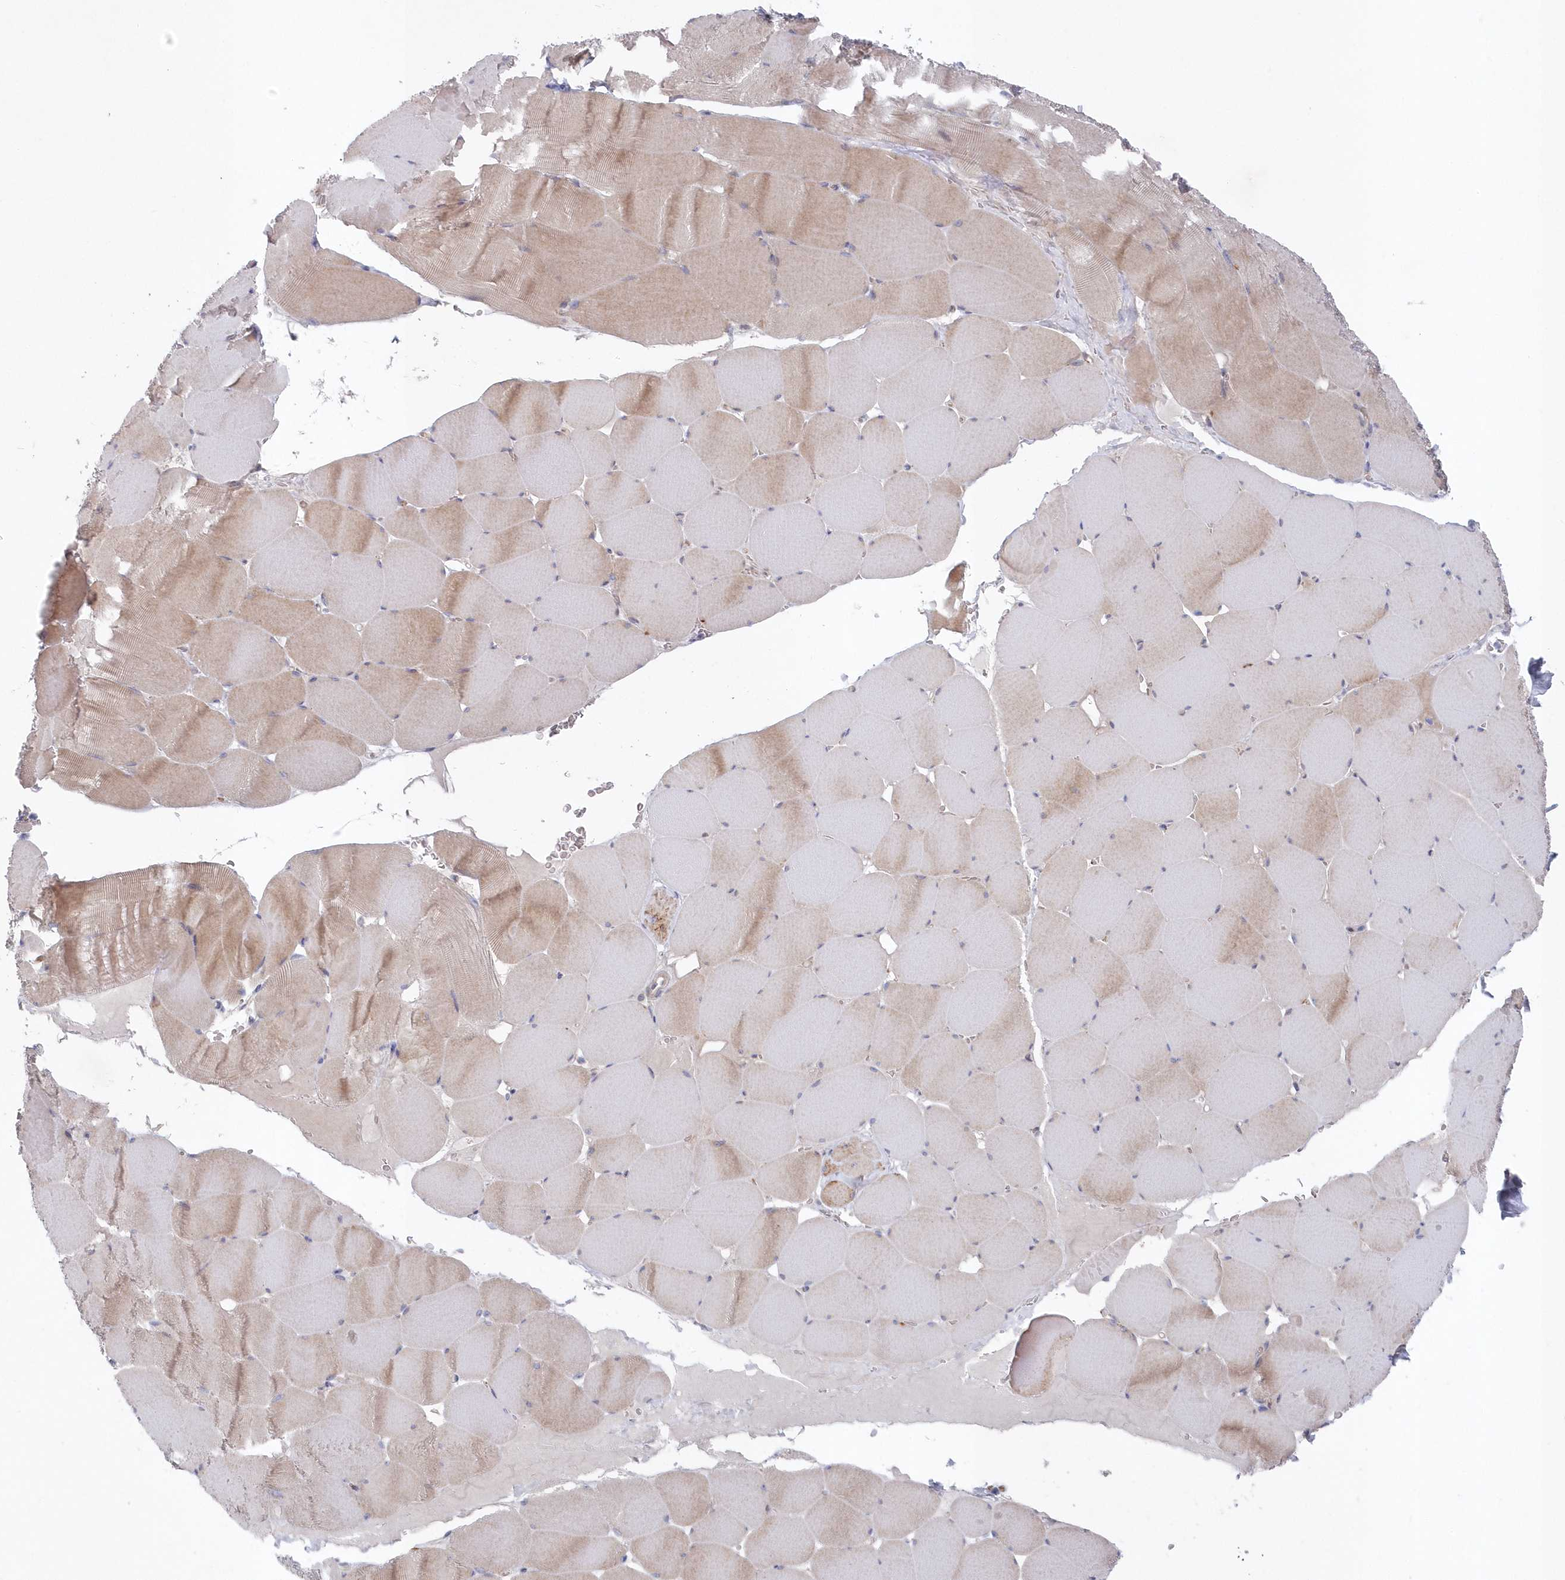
{"staining": {"intensity": "weak", "quantity": "25%-75%", "location": "cytoplasmic/membranous"}, "tissue": "skeletal muscle", "cell_type": "Myocytes", "image_type": "normal", "snomed": [{"axis": "morphology", "description": "Normal tissue, NOS"}, {"axis": "topography", "description": "Skeletal muscle"}], "caption": "Immunohistochemical staining of unremarkable human skeletal muscle demonstrates weak cytoplasmic/membranous protein staining in approximately 25%-75% of myocytes. The protein is shown in brown color, while the nuclei are stained blue.", "gene": "KIAA1586", "patient": {"sex": "male", "age": 62}}